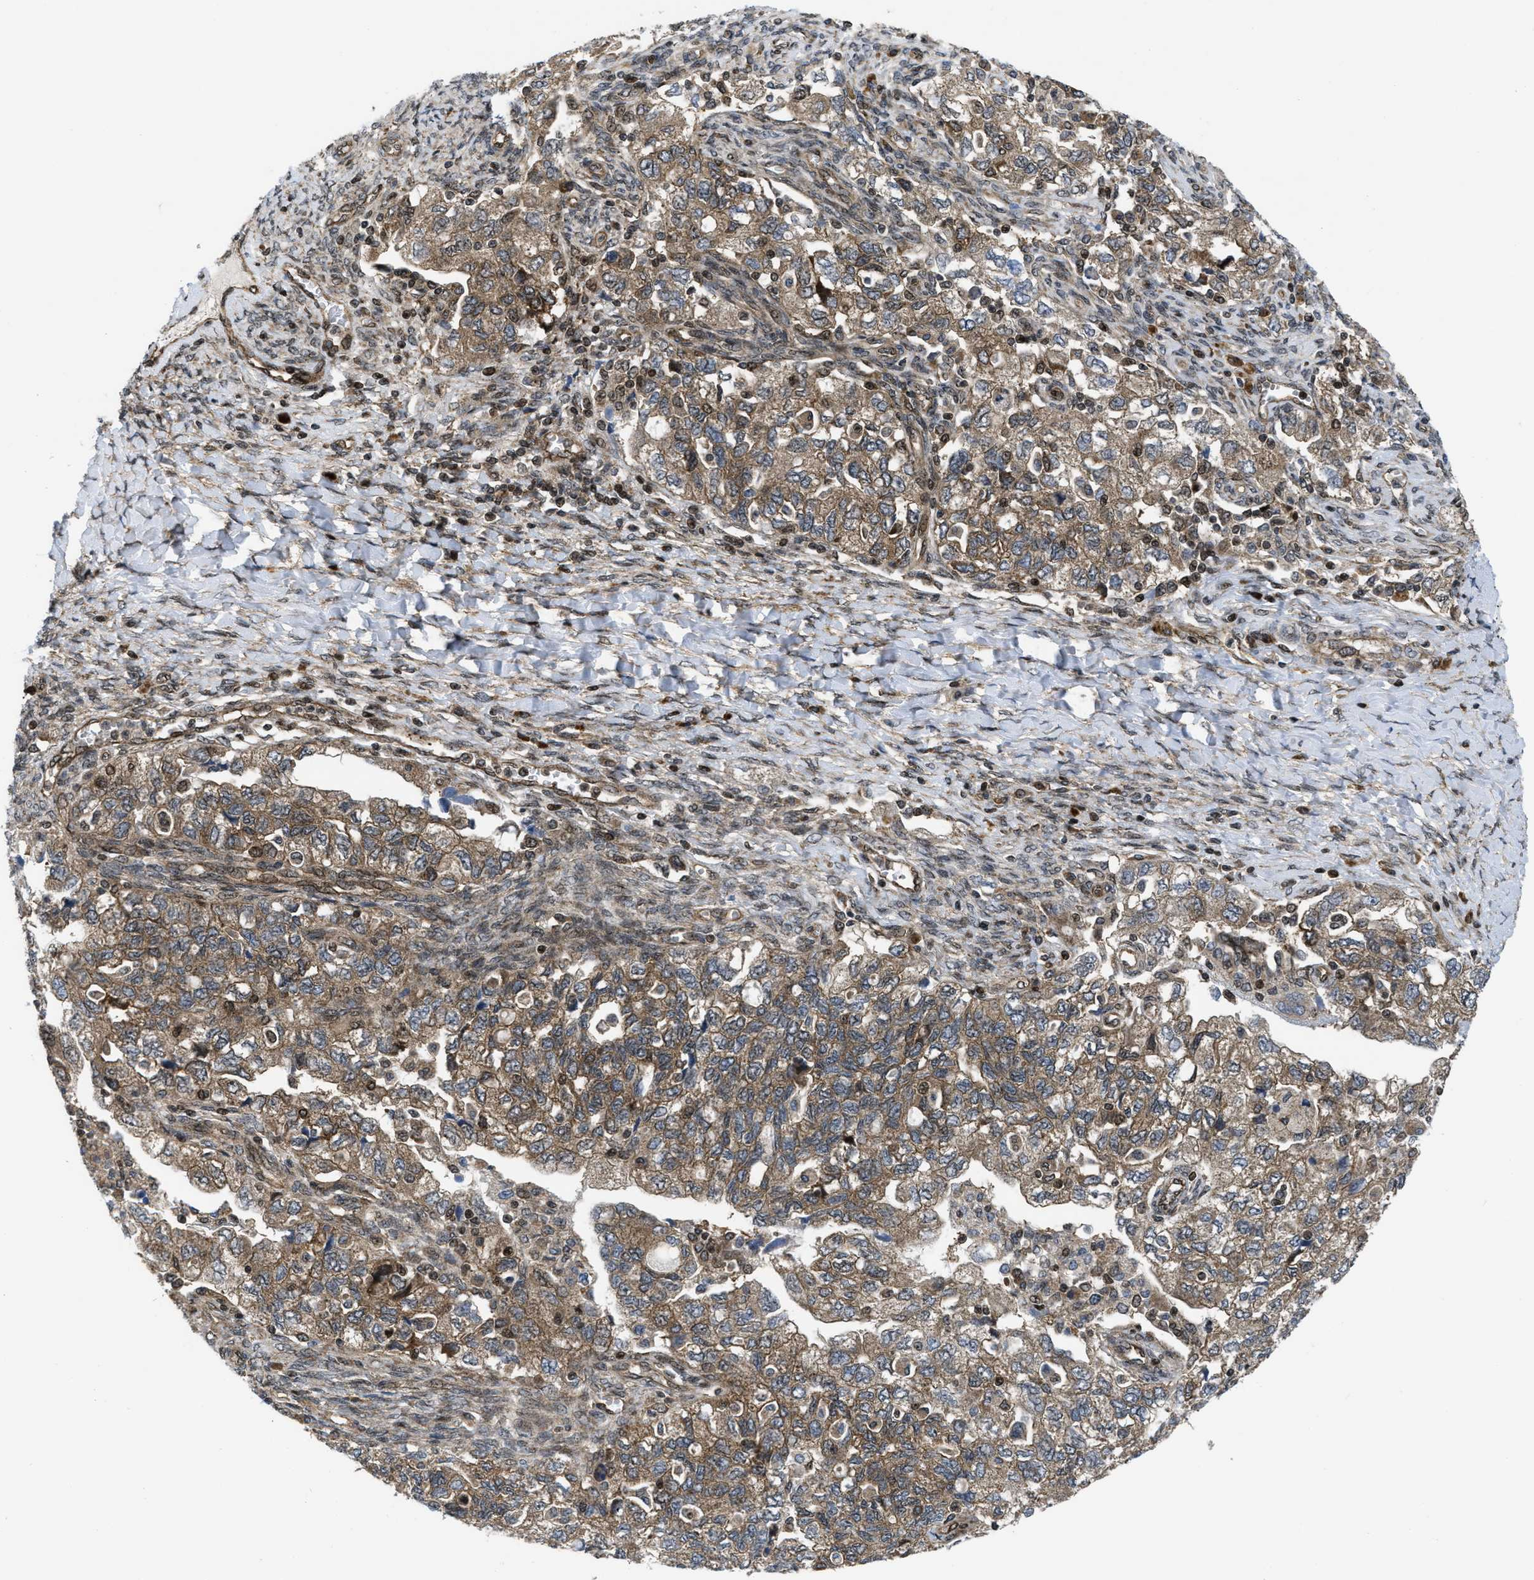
{"staining": {"intensity": "moderate", "quantity": ">75%", "location": "cytoplasmic/membranous,nuclear"}, "tissue": "ovarian cancer", "cell_type": "Tumor cells", "image_type": "cancer", "snomed": [{"axis": "morphology", "description": "Carcinoma, NOS"}, {"axis": "morphology", "description": "Cystadenocarcinoma, serous, NOS"}, {"axis": "topography", "description": "Ovary"}], "caption": "Protein staining of ovarian carcinoma tissue shows moderate cytoplasmic/membranous and nuclear positivity in approximately >75% of tumor cells.", "gene": "PPP2CB", "patient": {"sex": "female", "age": 69}}